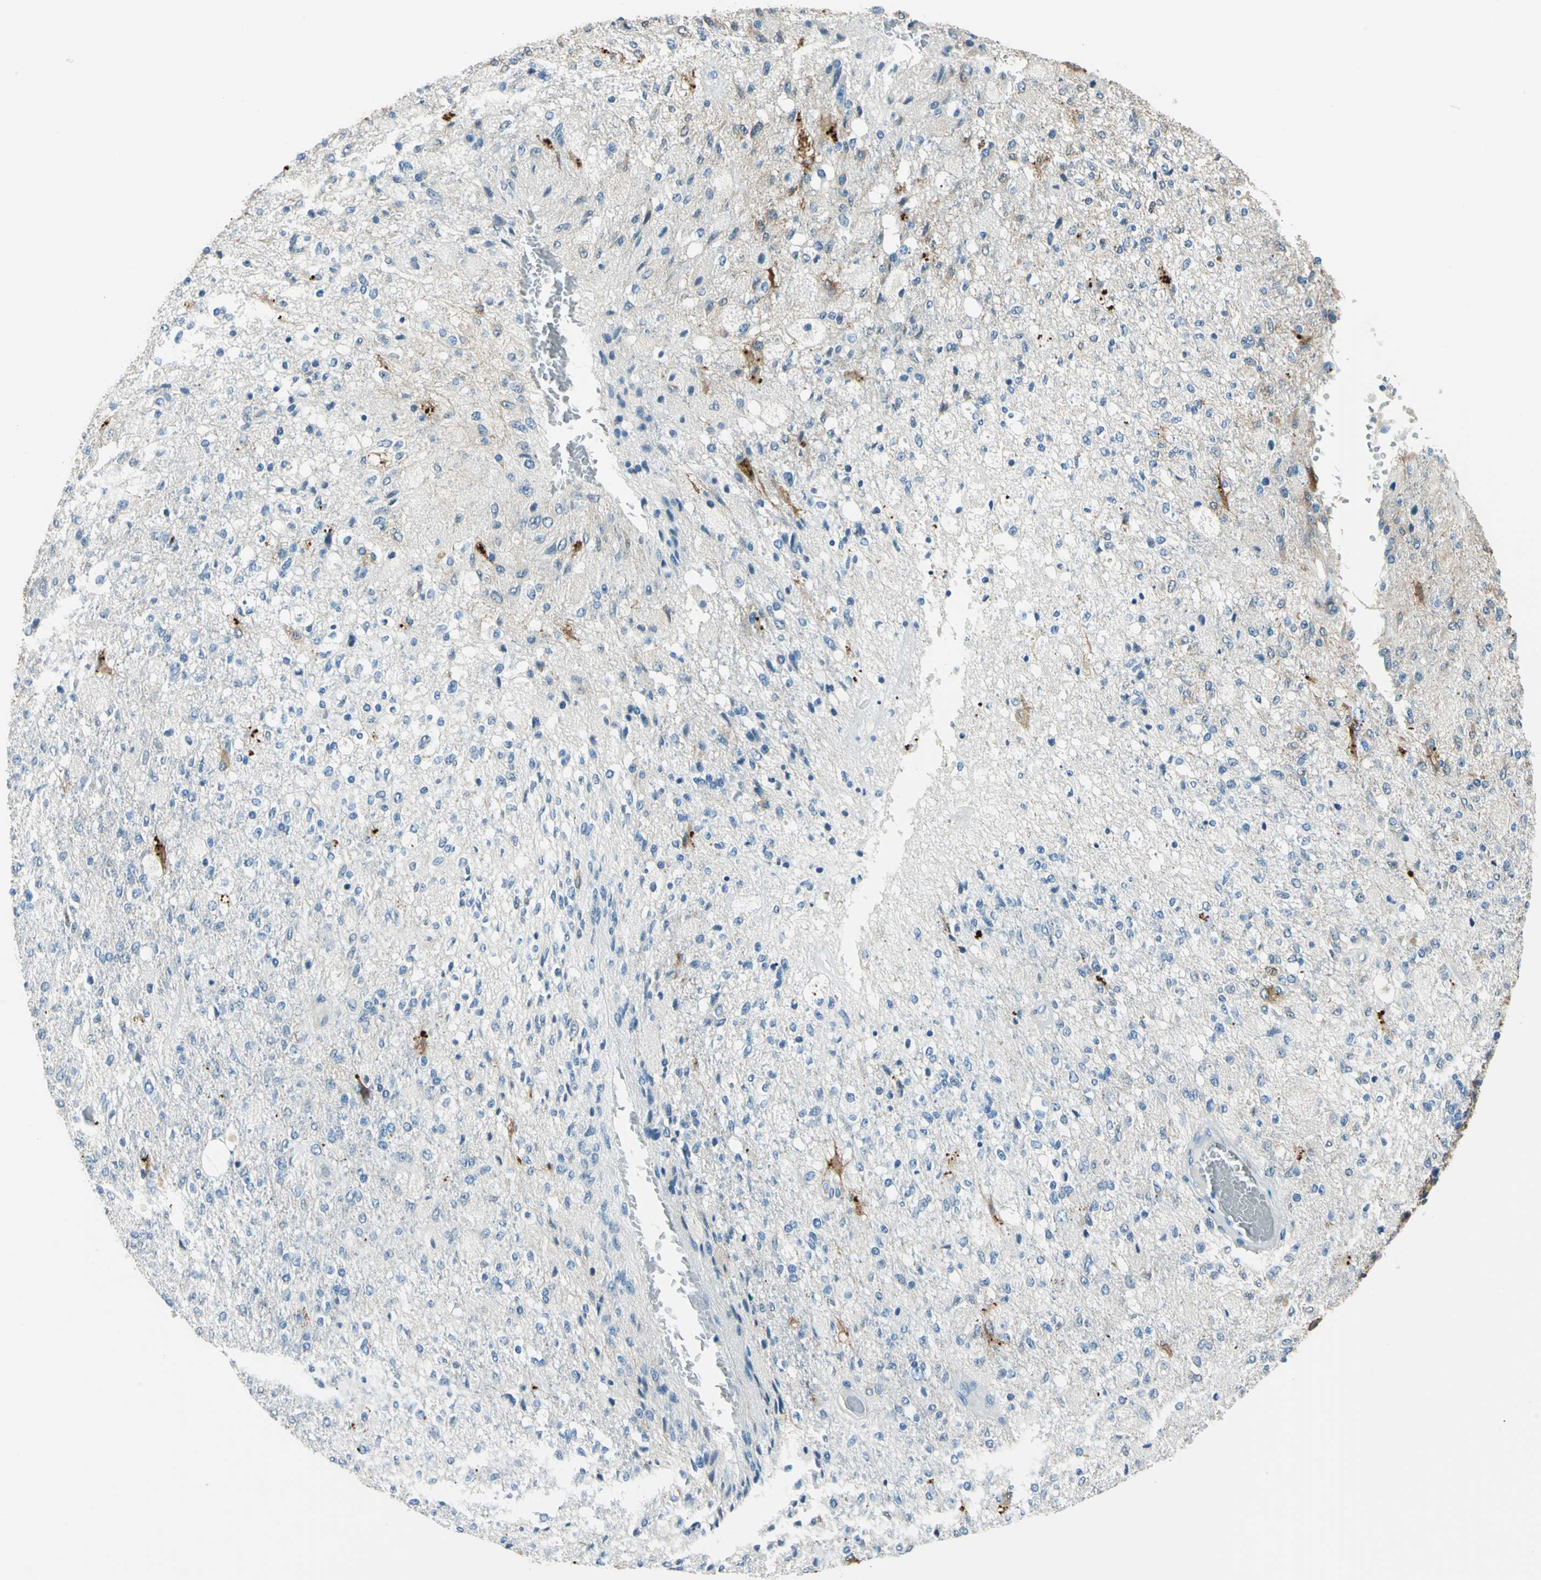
{"staining": {"intensity": "negative", "quantity": "none", "location": "none"}, "tissue": "glioma", "cell_type": "Tumor cells", "image_type": "cancer", "snomed": [{"axis": "morphology", "description": "Normal tissue, NOS"}, {"axis": "morphology", "description": "Glioma, malignant, High grade"}, {"axis": "topography", "description": "Cerebral cortex"}], "caption": "Immunohistochemistry (IHC) image of neoplastic tissue: human malignant high-grade glioma stained with DAB (3,3'-diaminobenzidine) exhibits no significant protein expression in tumor cells. (Brightfield microscopy of DAB IHC at high magnification).", "gene": "HSPB1", "patient": {"sex": "male", "age": 77}}